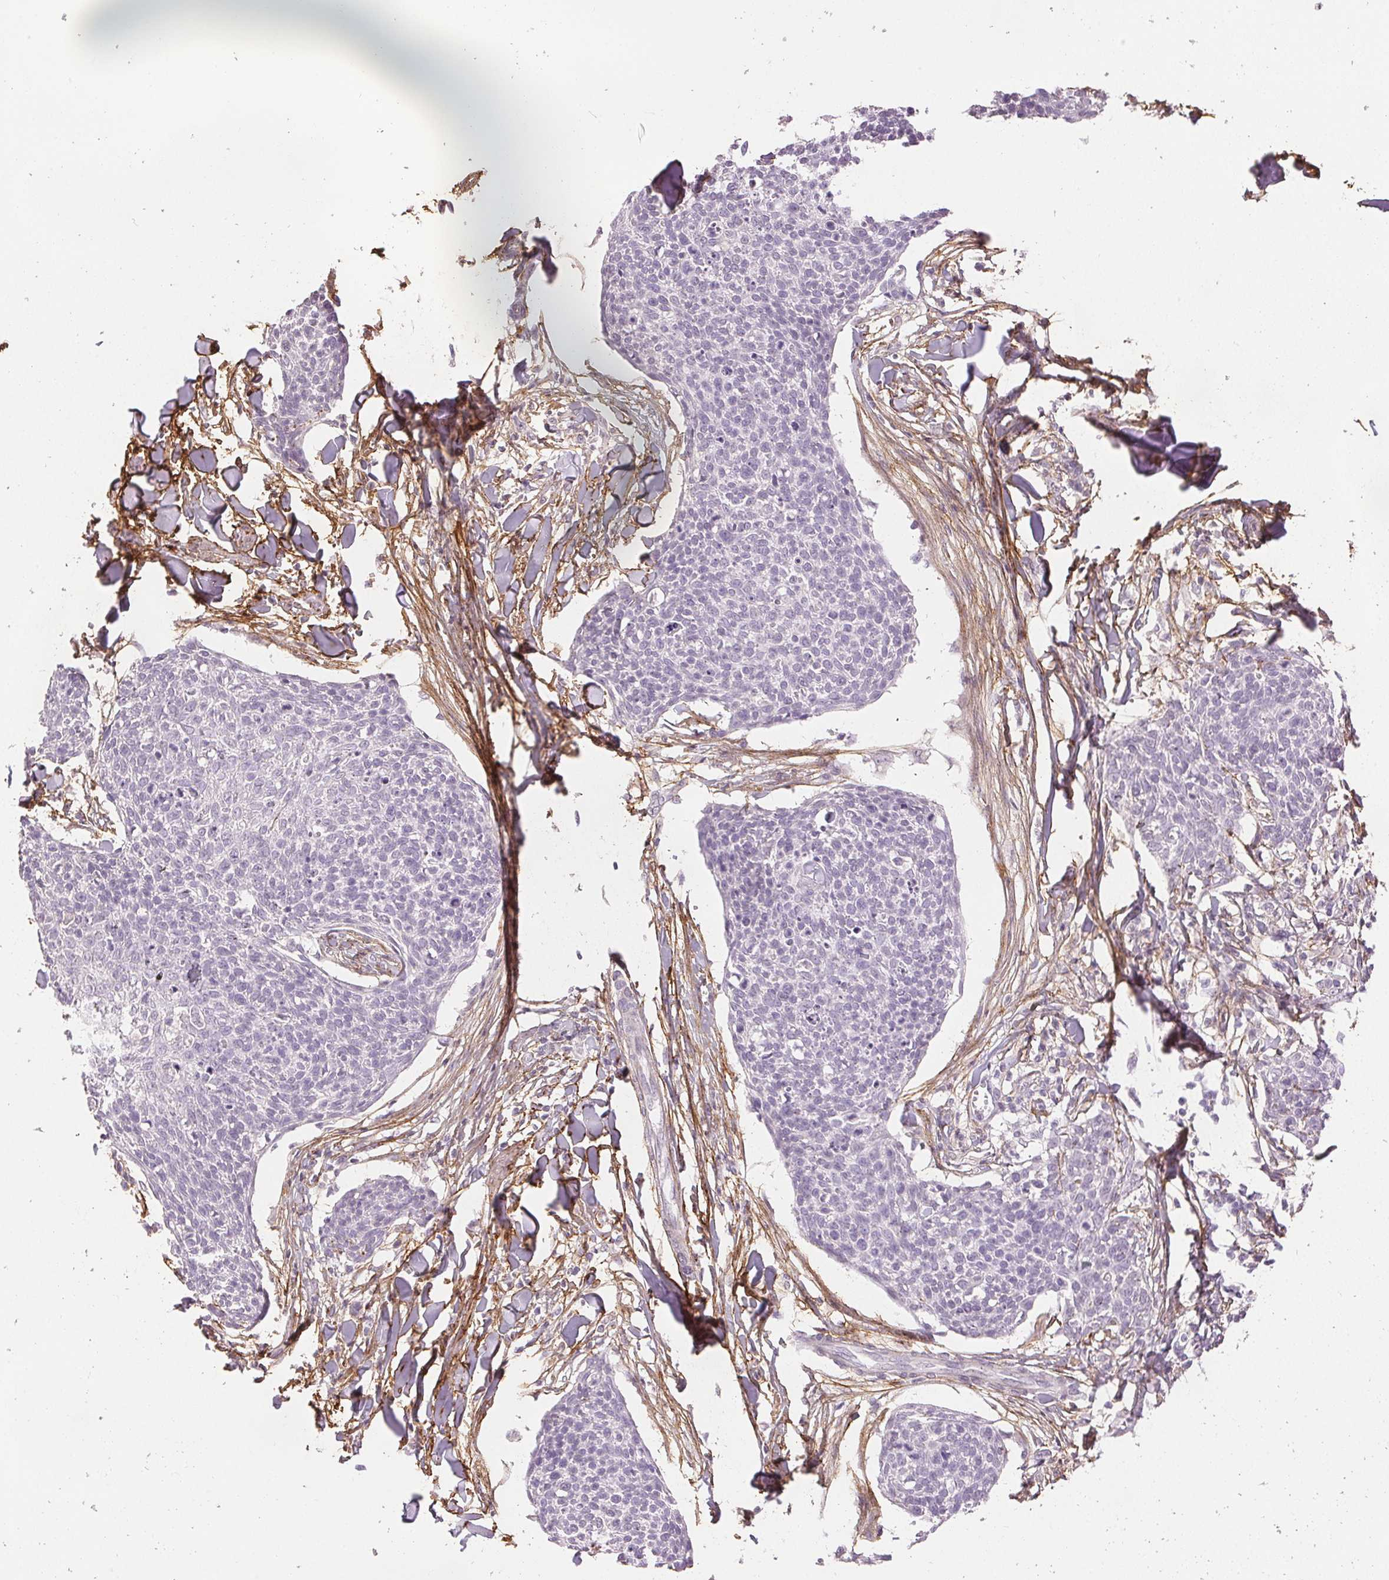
{"staining": {"intensity": "negative", "quantity": "none", "location": "none"}, "tissue": "skin cancer", "cell_type": "Tumor cells", "image_type": "cancer", "snomed": [{"axis": "morphology", "description": "Squamous cell carcinoma, NOS"}, {"axis": "topography", "description": "Skin"}, {"axis": "topography", "description": "Vulva"}], "caption": "This is an immunohistochemistry (IHC) photomicrograph of human skin cancer. There is no expression in tumor cells.", "gene": "FBN1", "patient": {"sex": "female", "age": 75}}